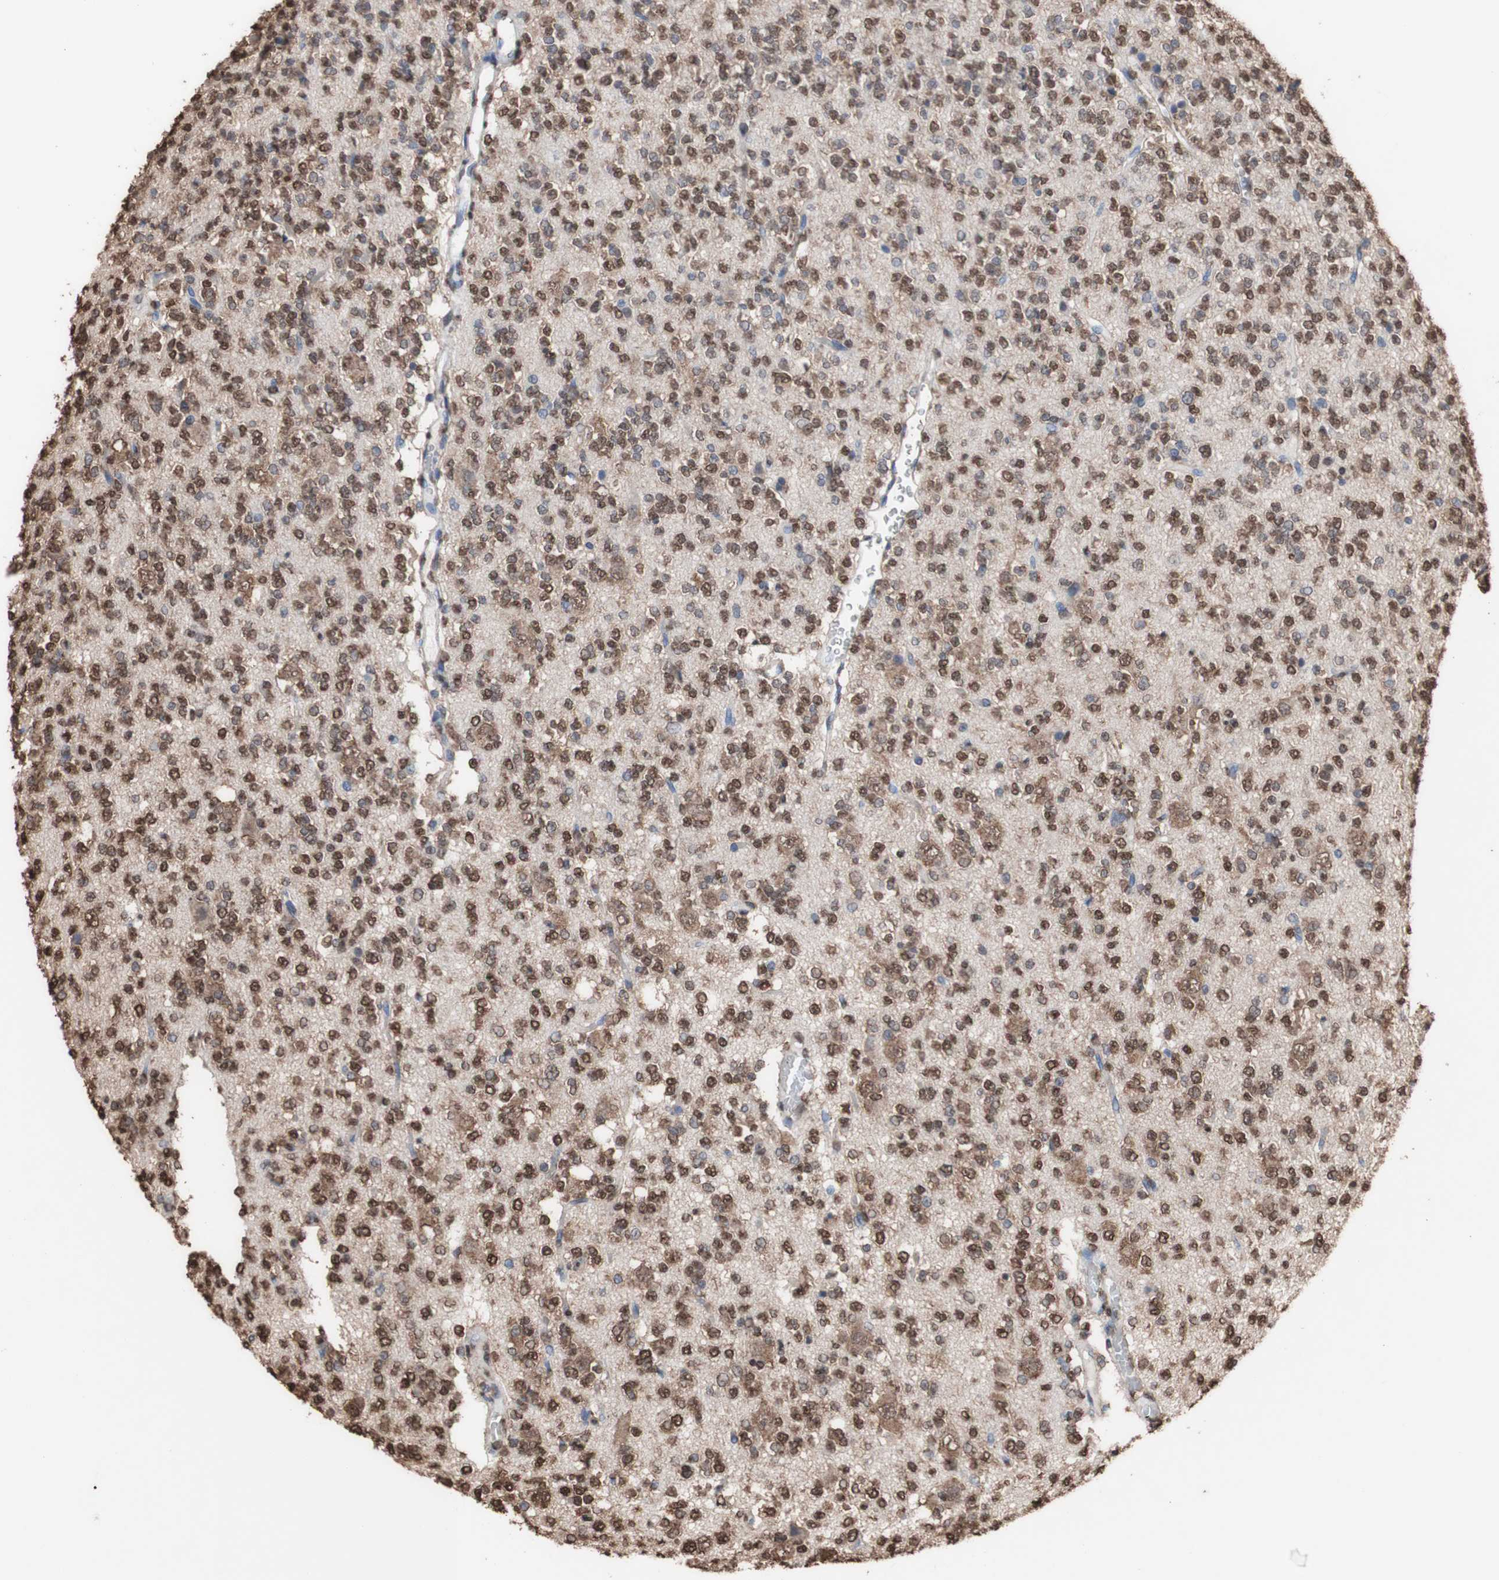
{"staining": {"intensity": "strong", "quantity": ">75%", "location": "cytoplasmic/membranous,nuclear"}, "tissue": "glioma", "cell_type": "Tumor cells", "image_type": "cancer", "snomed": [{"axis": "morphology", "description": "Glioma, malignant, Low grade"}, {"axis": "topography", "description": "Brain"}], "caption": "The photomicrograph displays a brown stain indicating the presence of a protein in the cytoplasmic/membranous and nuclear of tumor cells in malignant low-grade glioma.", "gene": "PIDD1", "patient": {"sex": "male", "age": 38}}